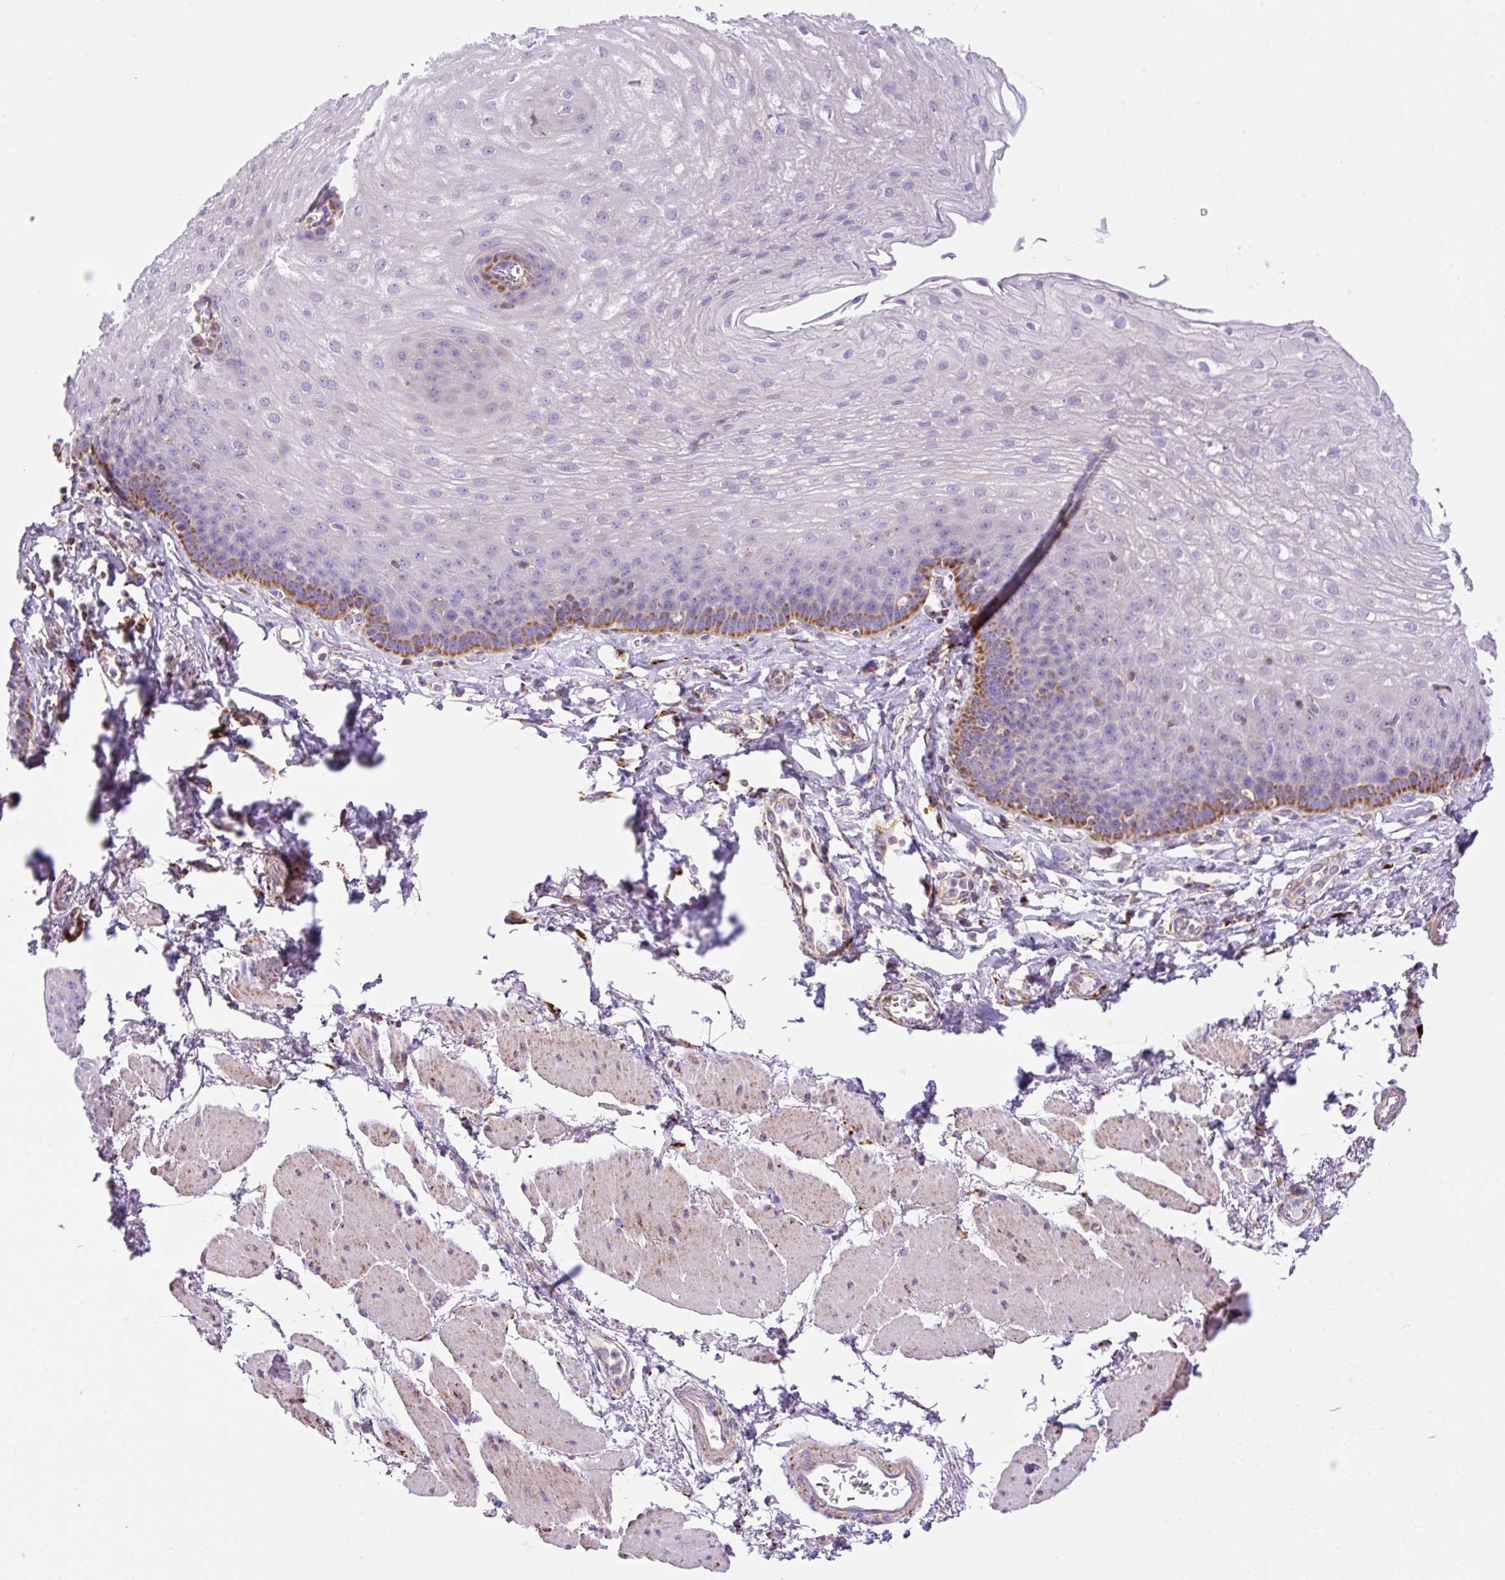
{"staining": {"intensity": "moderate", "quantity": "<25%", "location": "cytoplasmic/membranous"}, "tissue": "esophagus", "cell_type": "Squamous epithelial cells", "image_type": "normal", "snomed": [{"axis": "morphology", "description": "Normal tissue, NOS"}, {"axis": "topography", "description": "Esophagus"}], "caption": "Moderate cytoplasmic/membranous protein expression is present in about <25% of squamous epithelial cells in esophagus. Using DAB (3,3'-diaminobenzidine) (brown) and hematoxylin (blue) stains, captured at high magnification using brightfield microscopy.", "gene": "NF1", "patient": {"sex": "female", "age": 81}}